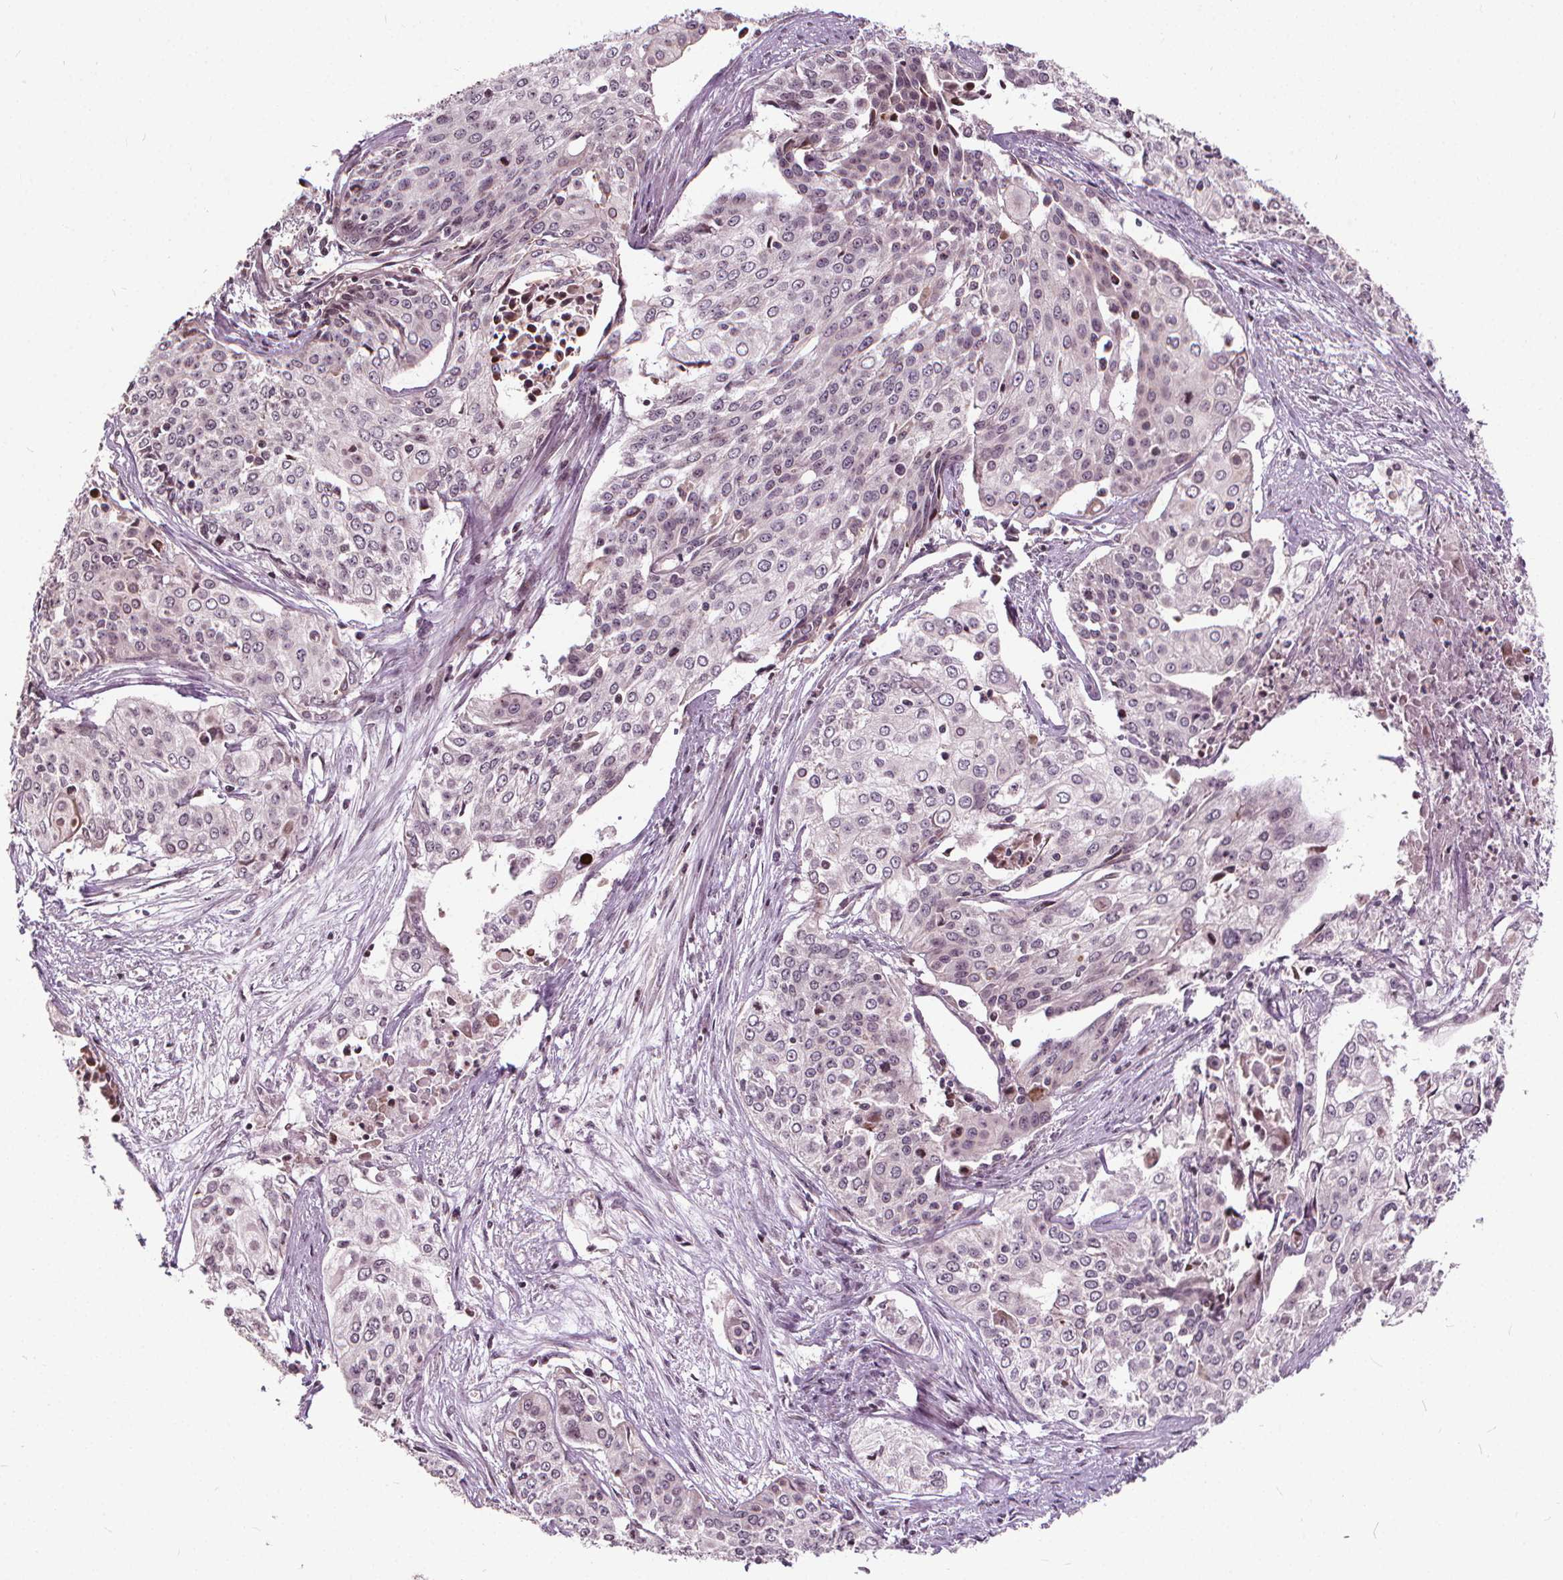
{"staining": {"intensity": "negative", "quantity": "none", "location": "none"}, "tissue": "cervical cancer", "cell_type": "Tumor cells", "image_type": "cancer", "snomed": [{"axis": "morphology", "description": "Squamous cell carcinoma, NOS"}, {"axis": "topography", "description": "Cervix"}], "caption": "This is an immunohistochemistry (IHC) image of cervical squamous cell carcinoma. There is no positivity in tumor cells.", "gene": "INPP5E", "patient": {"sex": "female", "age": 39}}